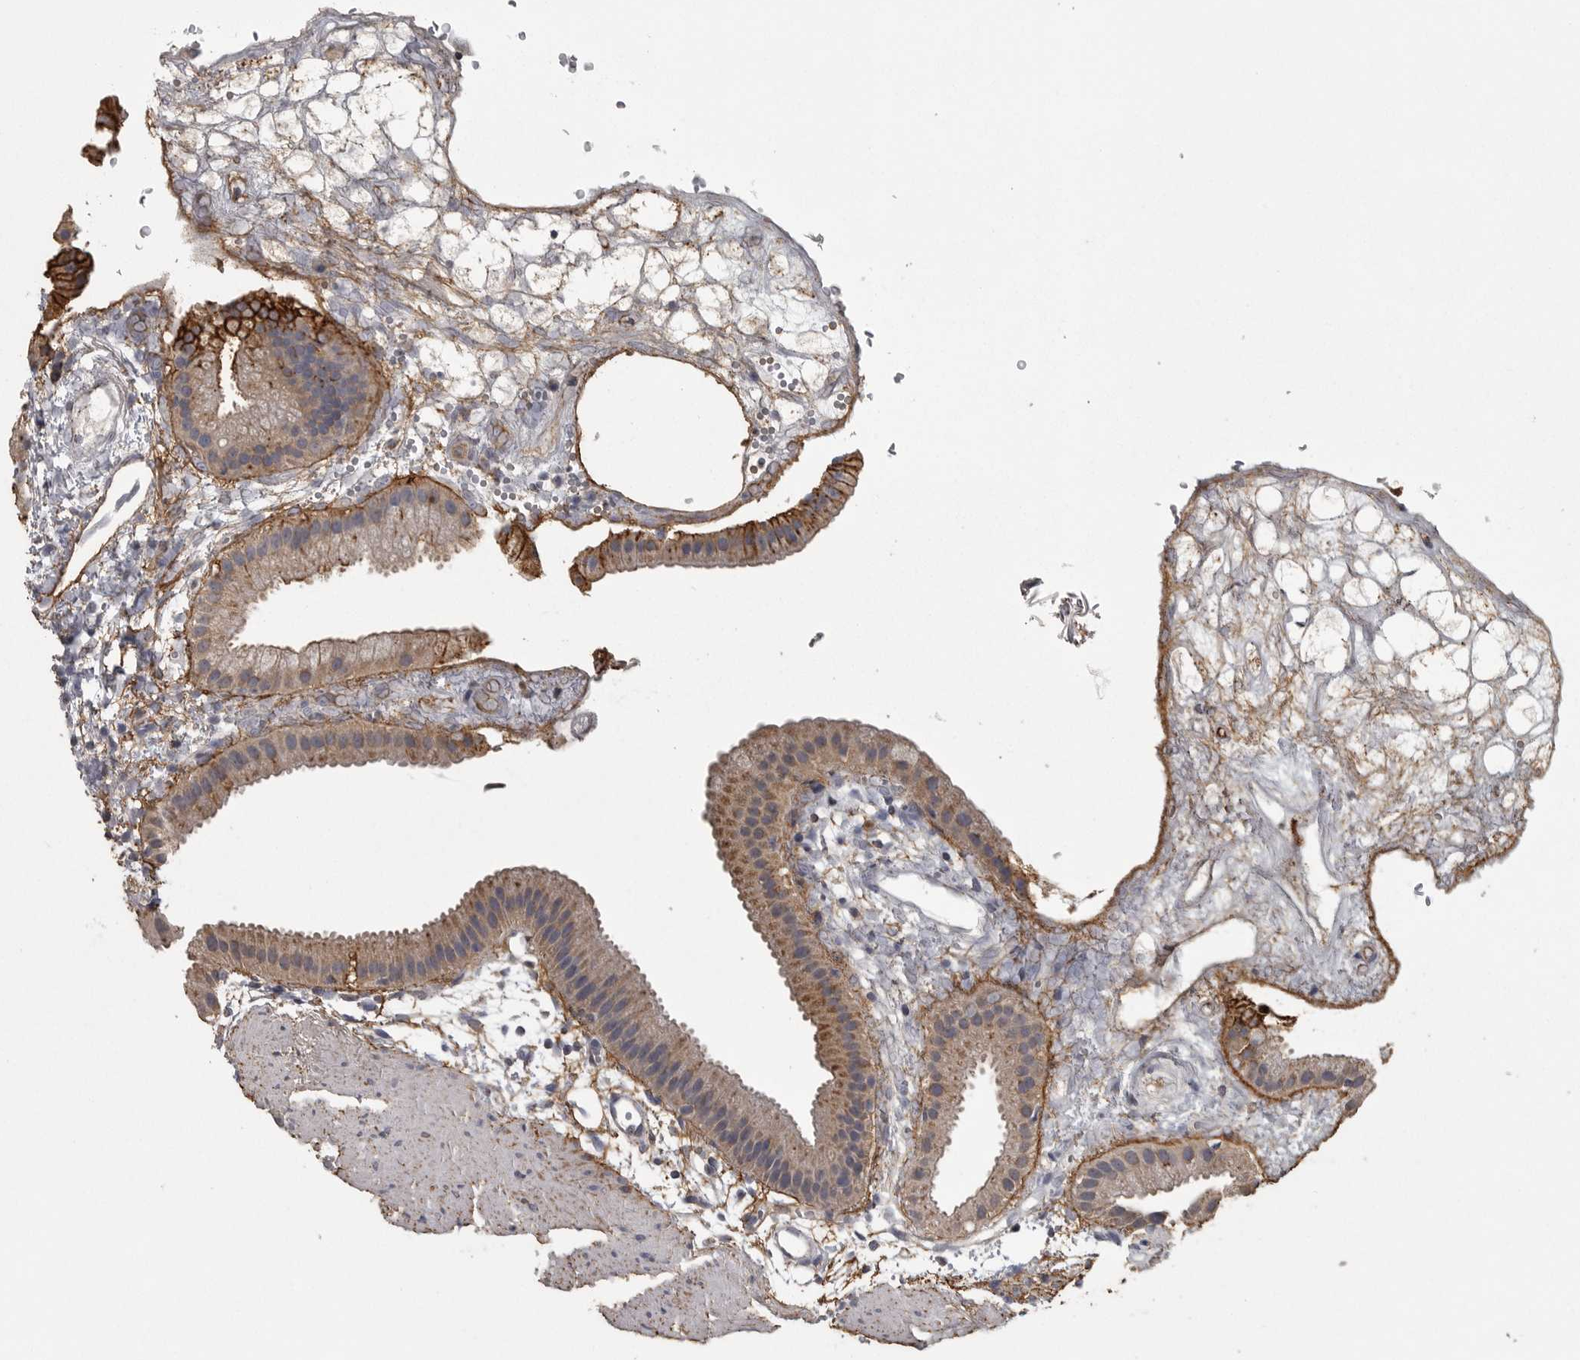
{"staining": {"intensity": "moderate", "quantity": ">75%", "location": "cytoplasmic/membranous"}, "tissue": "gallbladder", "cell_type": "Glandular cells", "image_type": "normal", "snomed": [{"axis": "morphology", "description": "Normal tissue, NOS"}, {"axis": "topography", "description": "Gallbladder"}], "caption": "A medium amount of moderate cytoplasmic/membranous positivity is seen in about >75% of glandular cells in benign gallbladder. Immunohistochemistry (ihc) stains the protein of interest in brown and the nuclei are stained blue.", "gene": "FRK", "patient": {"sex": "female", "age": 64}}